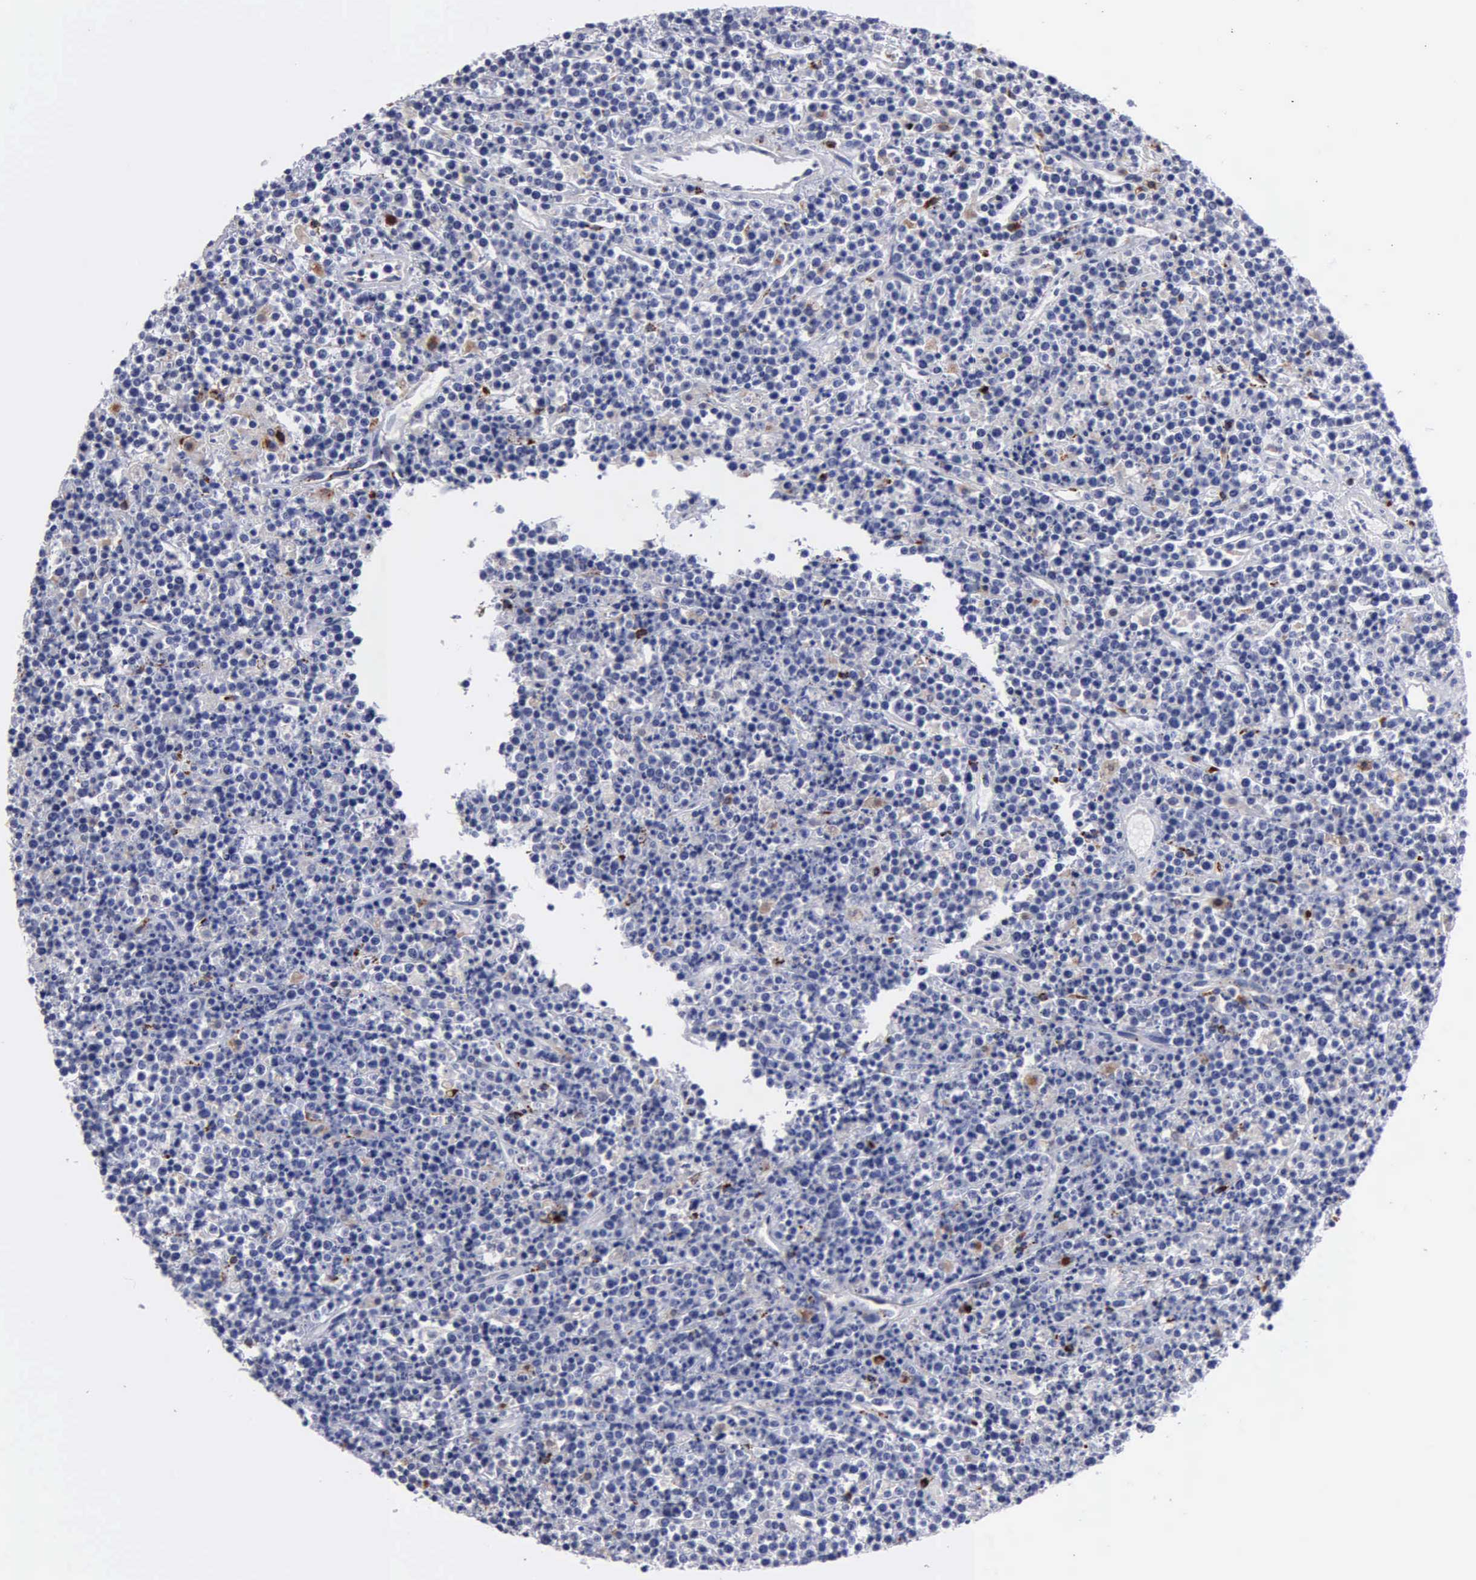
{"staining": {"intensity": "negative", "quantity": "none", "location": "none"}, "tissue": "lymphoma", "cell_type": "Tumor cells", "image_type": "cancer", "snomed": [{"axis": "morphology", "description": "Malignant lymphoma, non-Hodgkin's type, High grade"}, {"axis": "topography", "description": "Ovary"}], "caption": "Human lymphoma stained for a protein using immunohistochemistry (IHC) displays no staining in tumor cells.", "gene": "CTSH", "patient": {"sex": "female", "age": 56}}